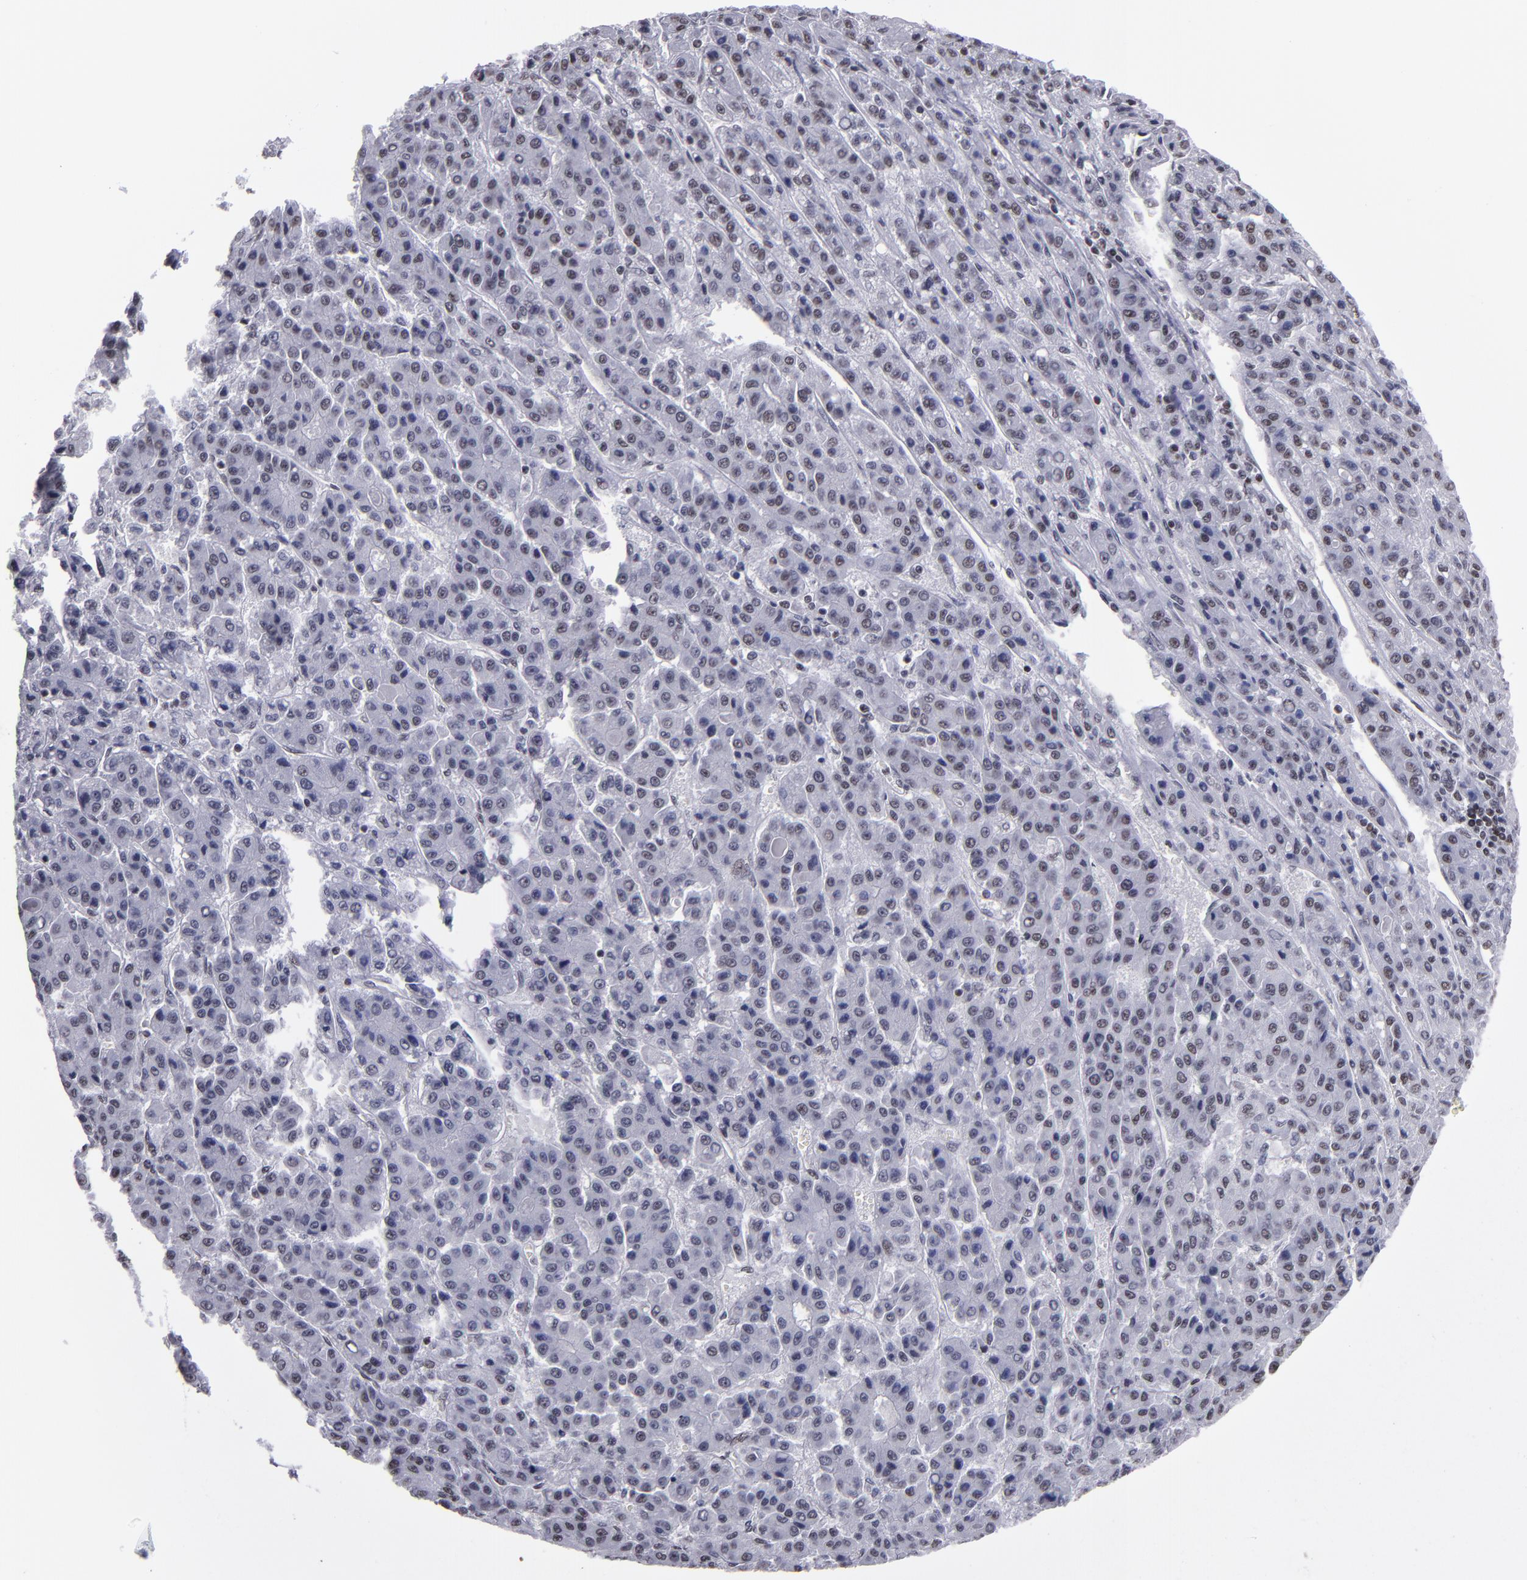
{"staining": {"intensity": "weak", "quantity": "<25%", "location": "nuclear"}, "tissue": "liver cancer", "cell_type": "Tumor cells", "image_type": "cancer", "snomed": [{"axis": "morphology", "description": "Carcinoma, Hepatocellular, NOS"}, {"axis": "topography", "description": "Liver"}], "caption": "A micrograph of human liver hepatocellular carcinoma is negative for staining in tumor cells.", "gene": "TERF2", "patient": {"sex": "male", "age": 70}}